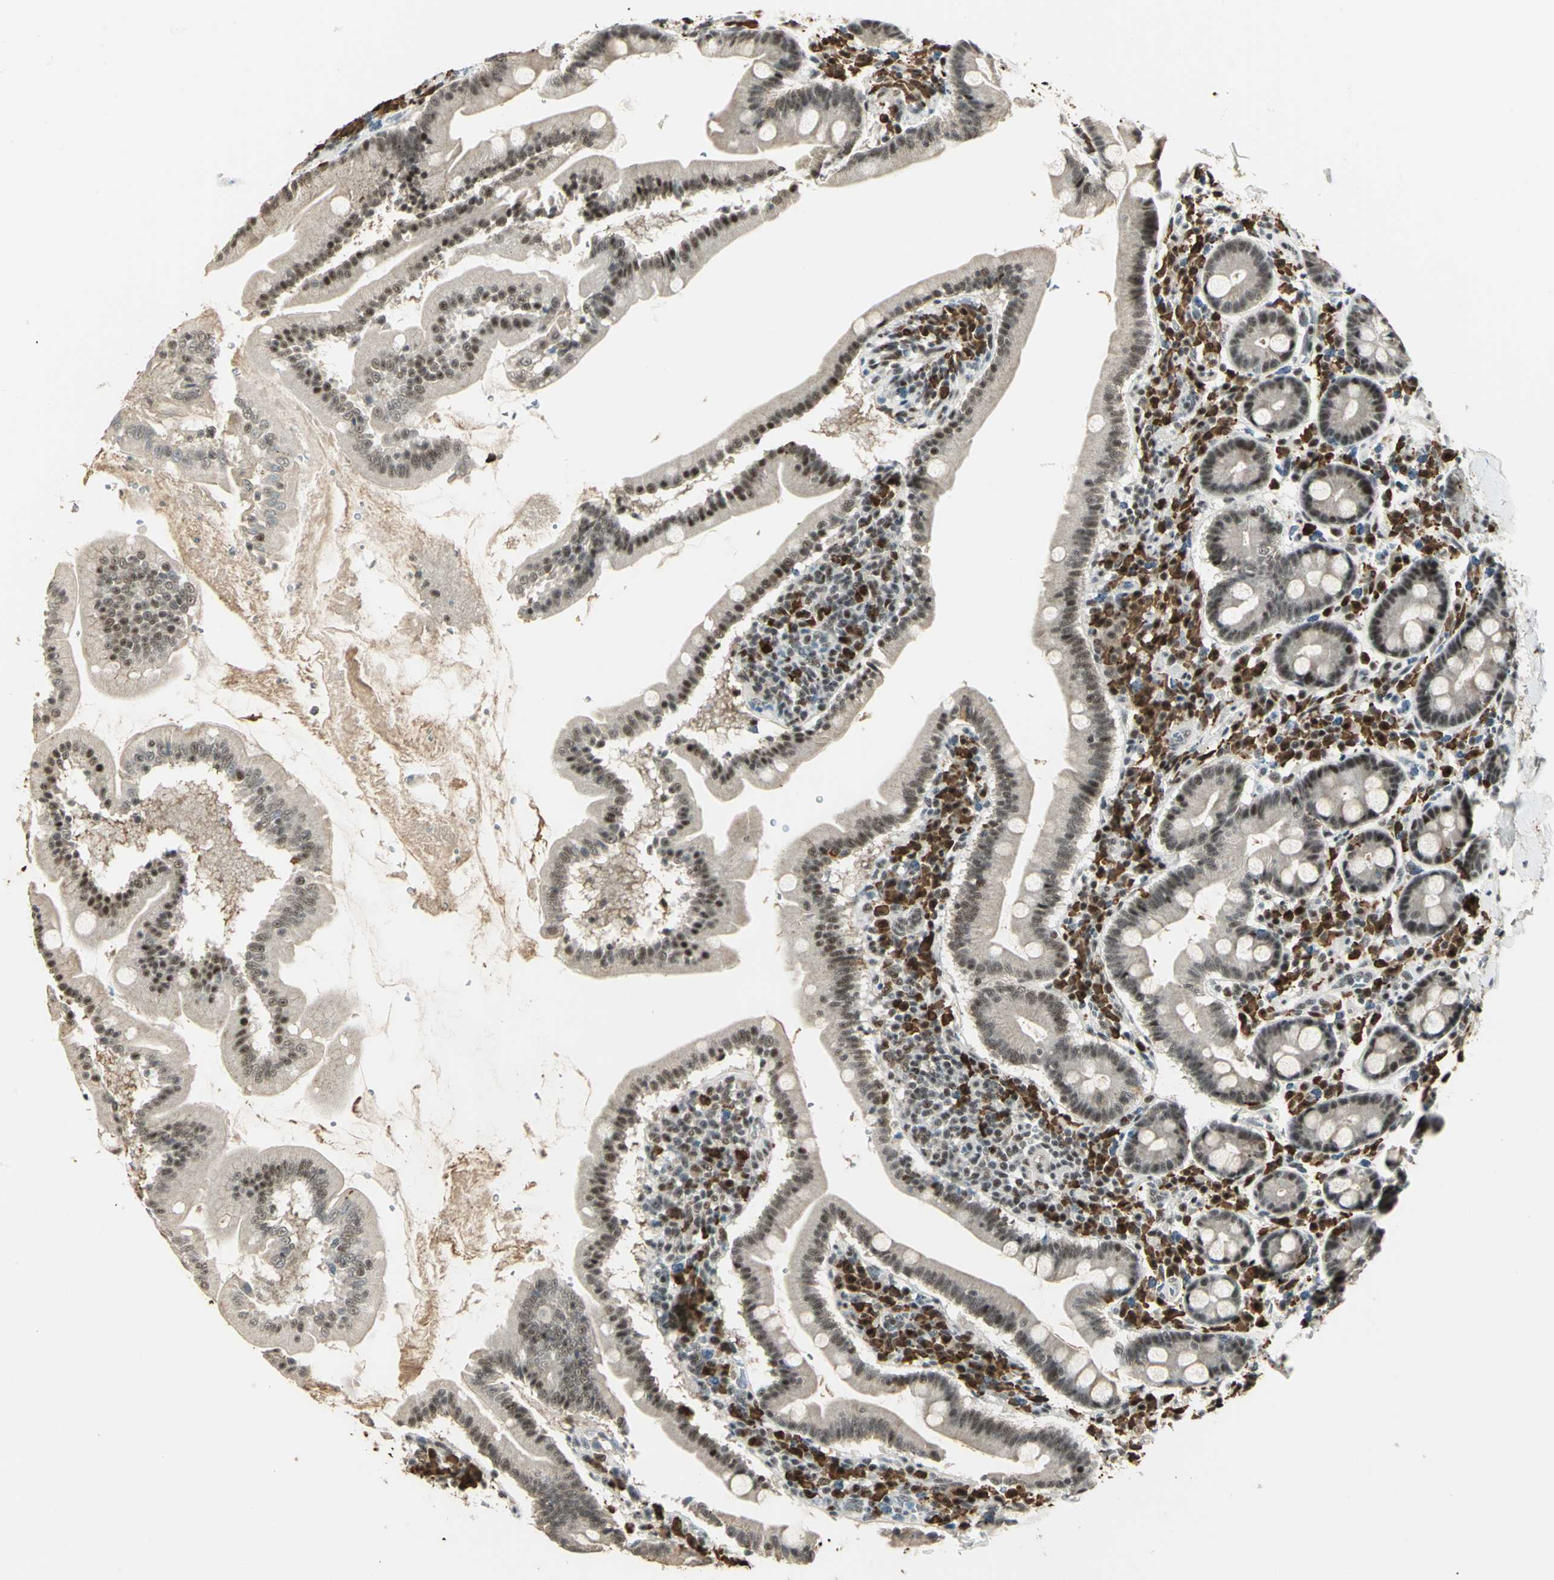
{"staining": {"intensity": "moderate", "quantity": ">75%", "location": "nuclear"}, "tissue": "duodenum", "cell_type": "Glandular cells", "image_type": "normal", "snomed": [{"axis": "morphology", "description": "Normal tissue, NOS"}, {"axis": "topography", "description": "Duodenum"}], "caption": "Brown immunohistochemical staining in unremarkable human duodenum displays moderate nuclear expression in about >75% of glandular cells.", "gene": "CCNT1", "patient": {"sex": "male", "age": 50}}